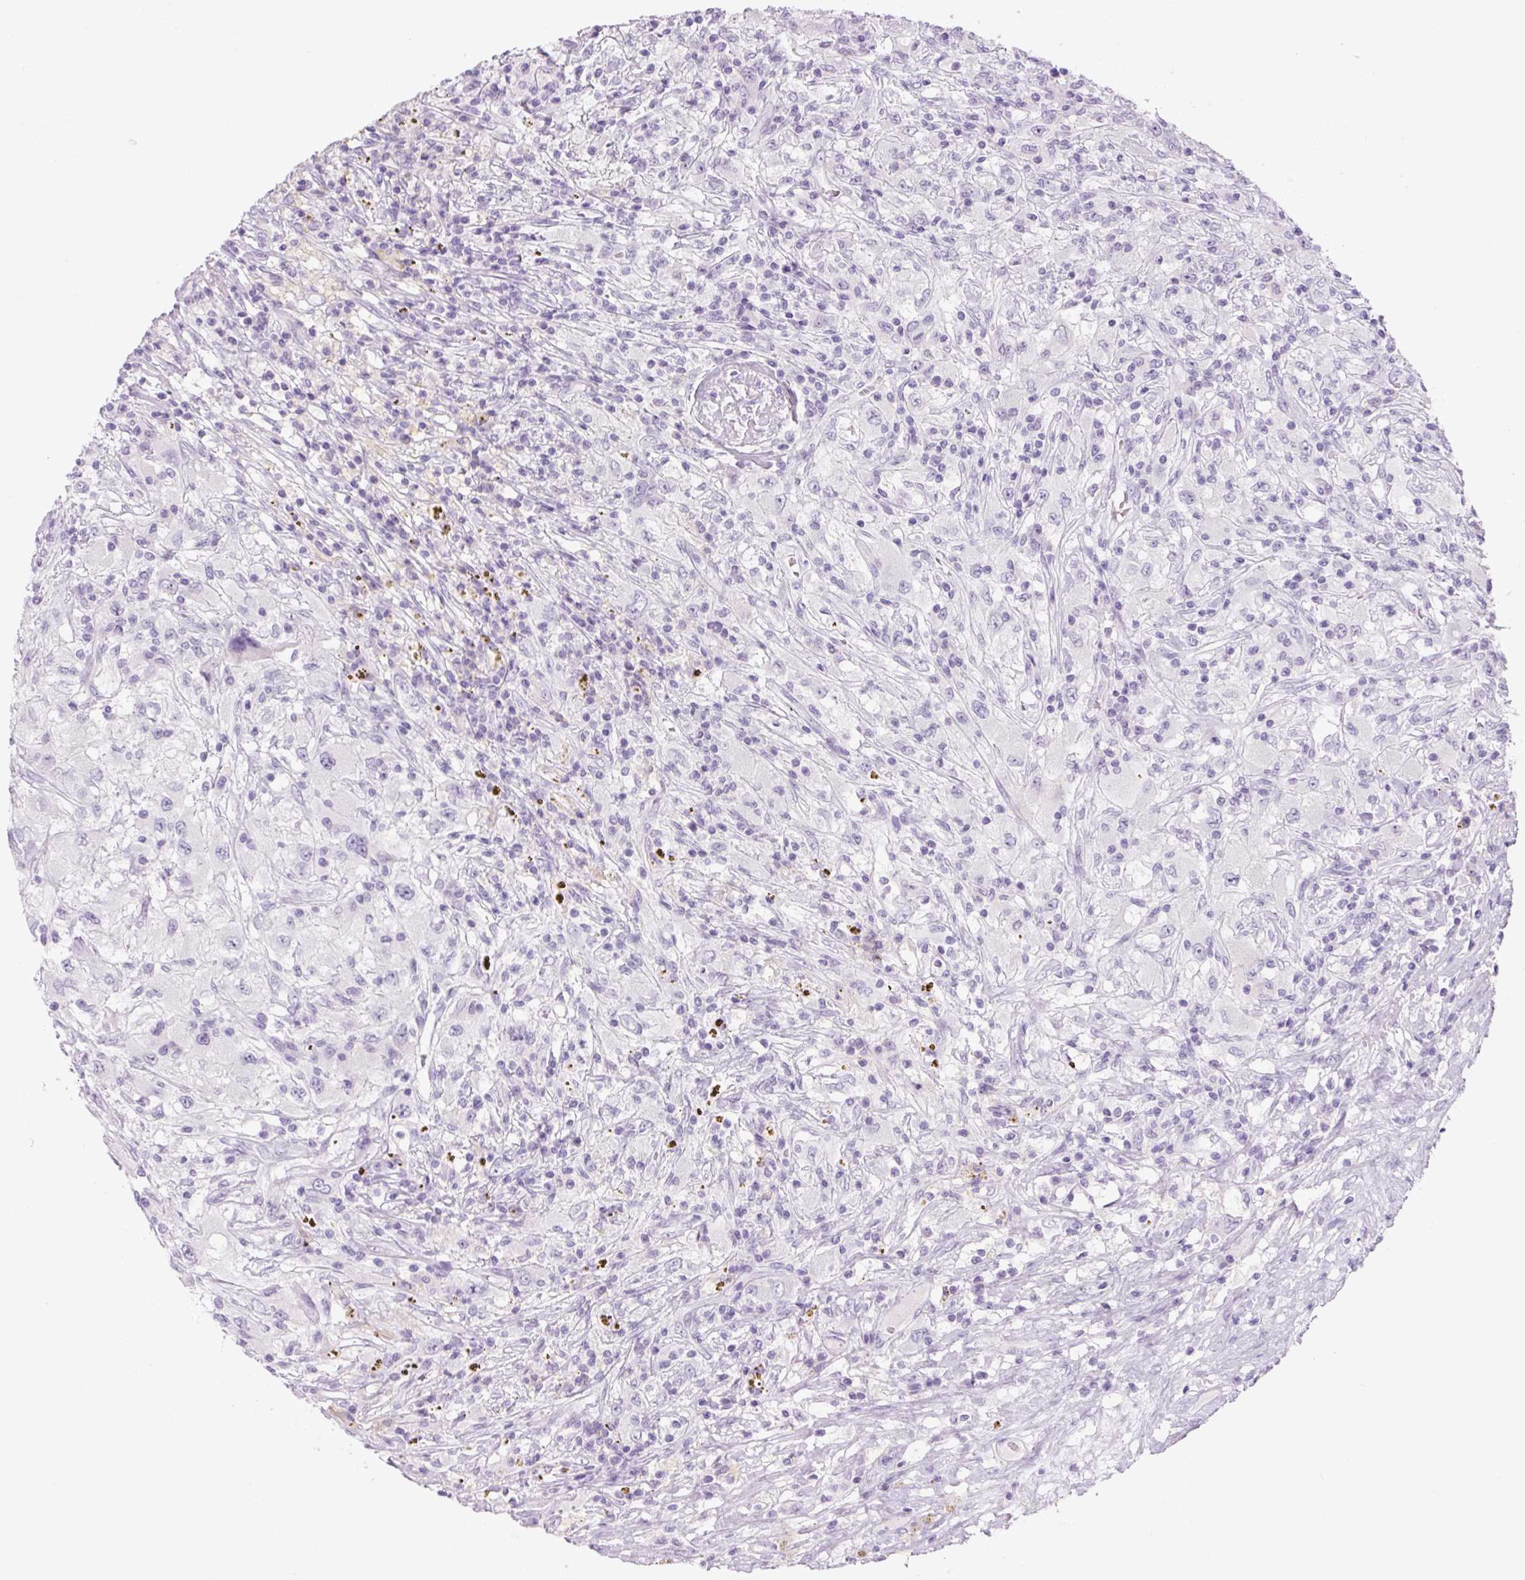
{"staining": {"intensity": "negative", "quantity": "none", "location": "none"}, "tissue": "renal cancer", "cell_type": "Tumor cells", "image_type": "cancer", "snomed": [{"axis": "morphology", "description": "Adenocarcinoma, NOS"}, {"axis": "topography", "description": "Kidney"}], "caption": "IHC histopathology image of neoplastic tissue: human adenocarcinoma (renal) stained with DAB (3,3'-diaminobenzidine) demonstrates no significant protein positivity in tumor cells. Nuclei are stained in blue.", "gene": "COL9A2", "patient": {"sex": "female", "age": 67}}